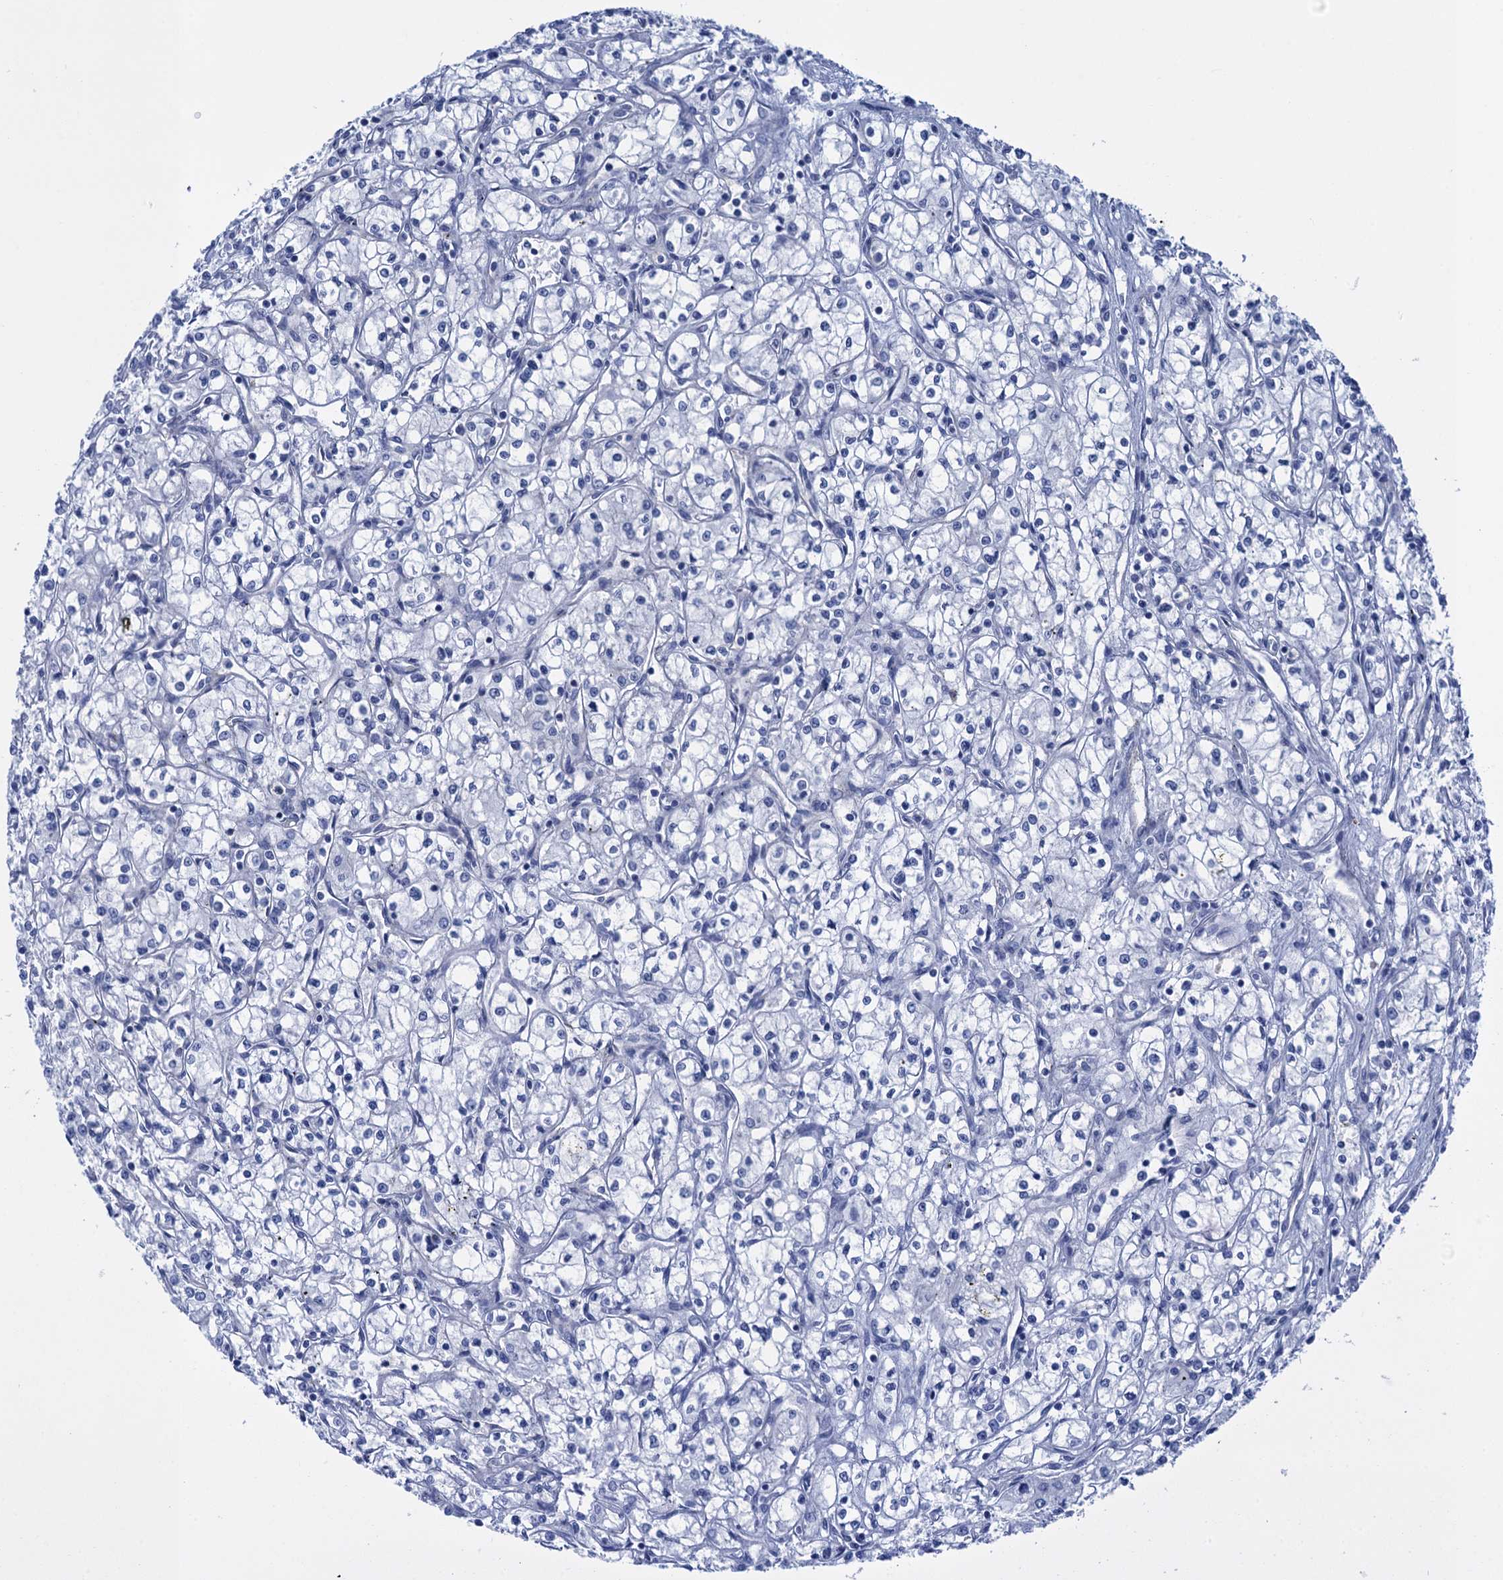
{"staining": {"intensity": "negative", "quantity": "none", "location": "none"}, "tissue": "renal cancer", "cell_type": "Tumor cells", "image_type": "cancer", "snomed": [{"axis": "morphology", "description": "Adenocarcinoma, NOS"}, {"axis": "topography", "description": "Kidney"}], "caption": "Tumor cells show no significant protein expression in renal cancer.", "gene": "CALML5", "patient": {"sex": "male", "age": 59}}